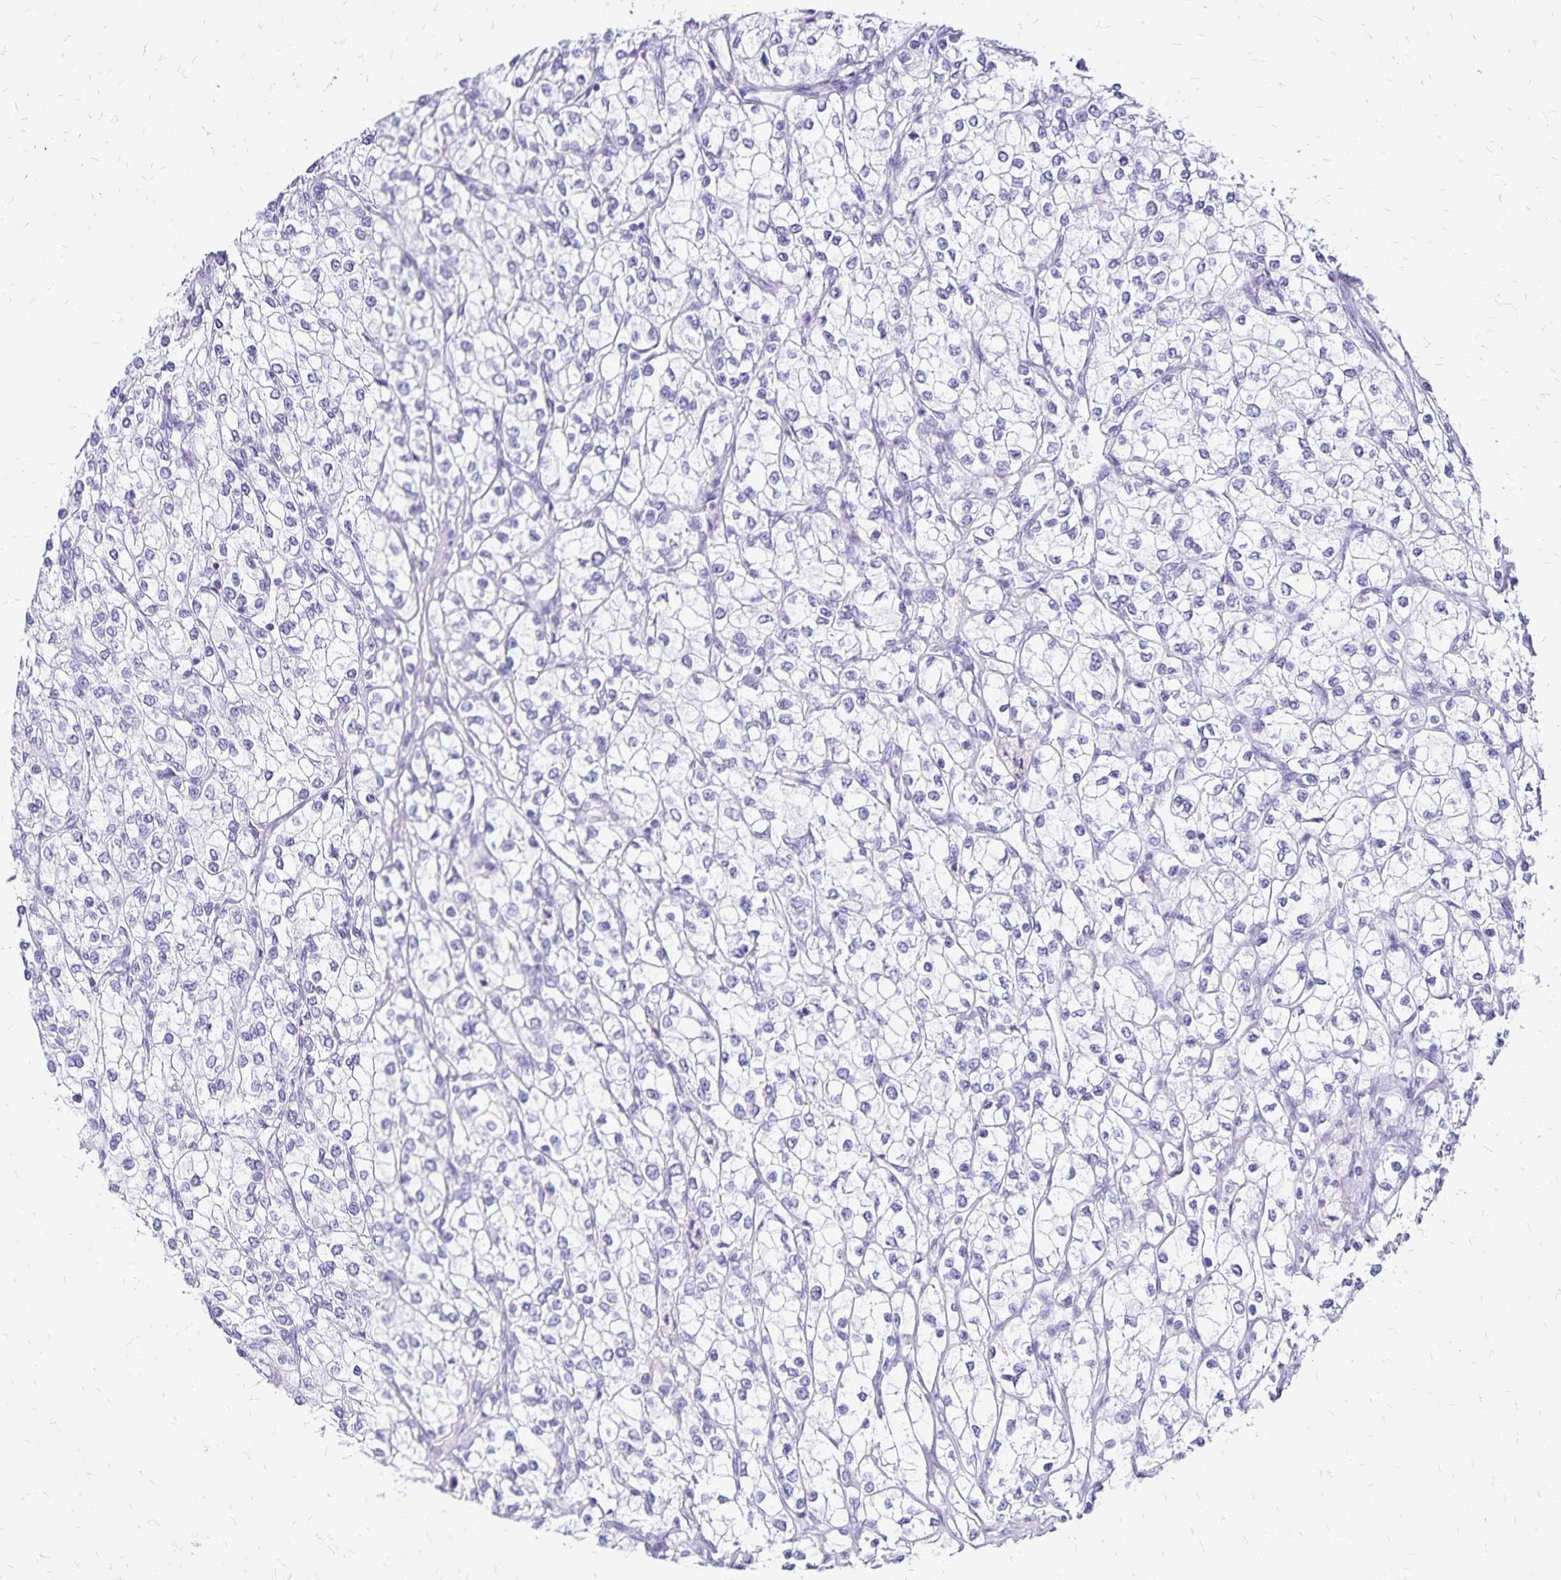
{"staining": {"intensity": "negative", "quantity": "none", "location": "none"}, "tissue": "renal cancer", "cell_type": "Tumor cells", "image_type": "cancer", "snomed": [{"axis": "morphology", "description": "Adenocarcinoma, NOS"}, {"axis": "topography", "description": "Kidney"}], "caption": "Protein analysis of renal cancer reveals no significant expression in tumor cells. (Brightfield microscopy of DAB (3,3'-diaminobenzidine) IHC at high magnification).", "gene": "LIN28B", "patient": {"sex": "male", "age": 80}}